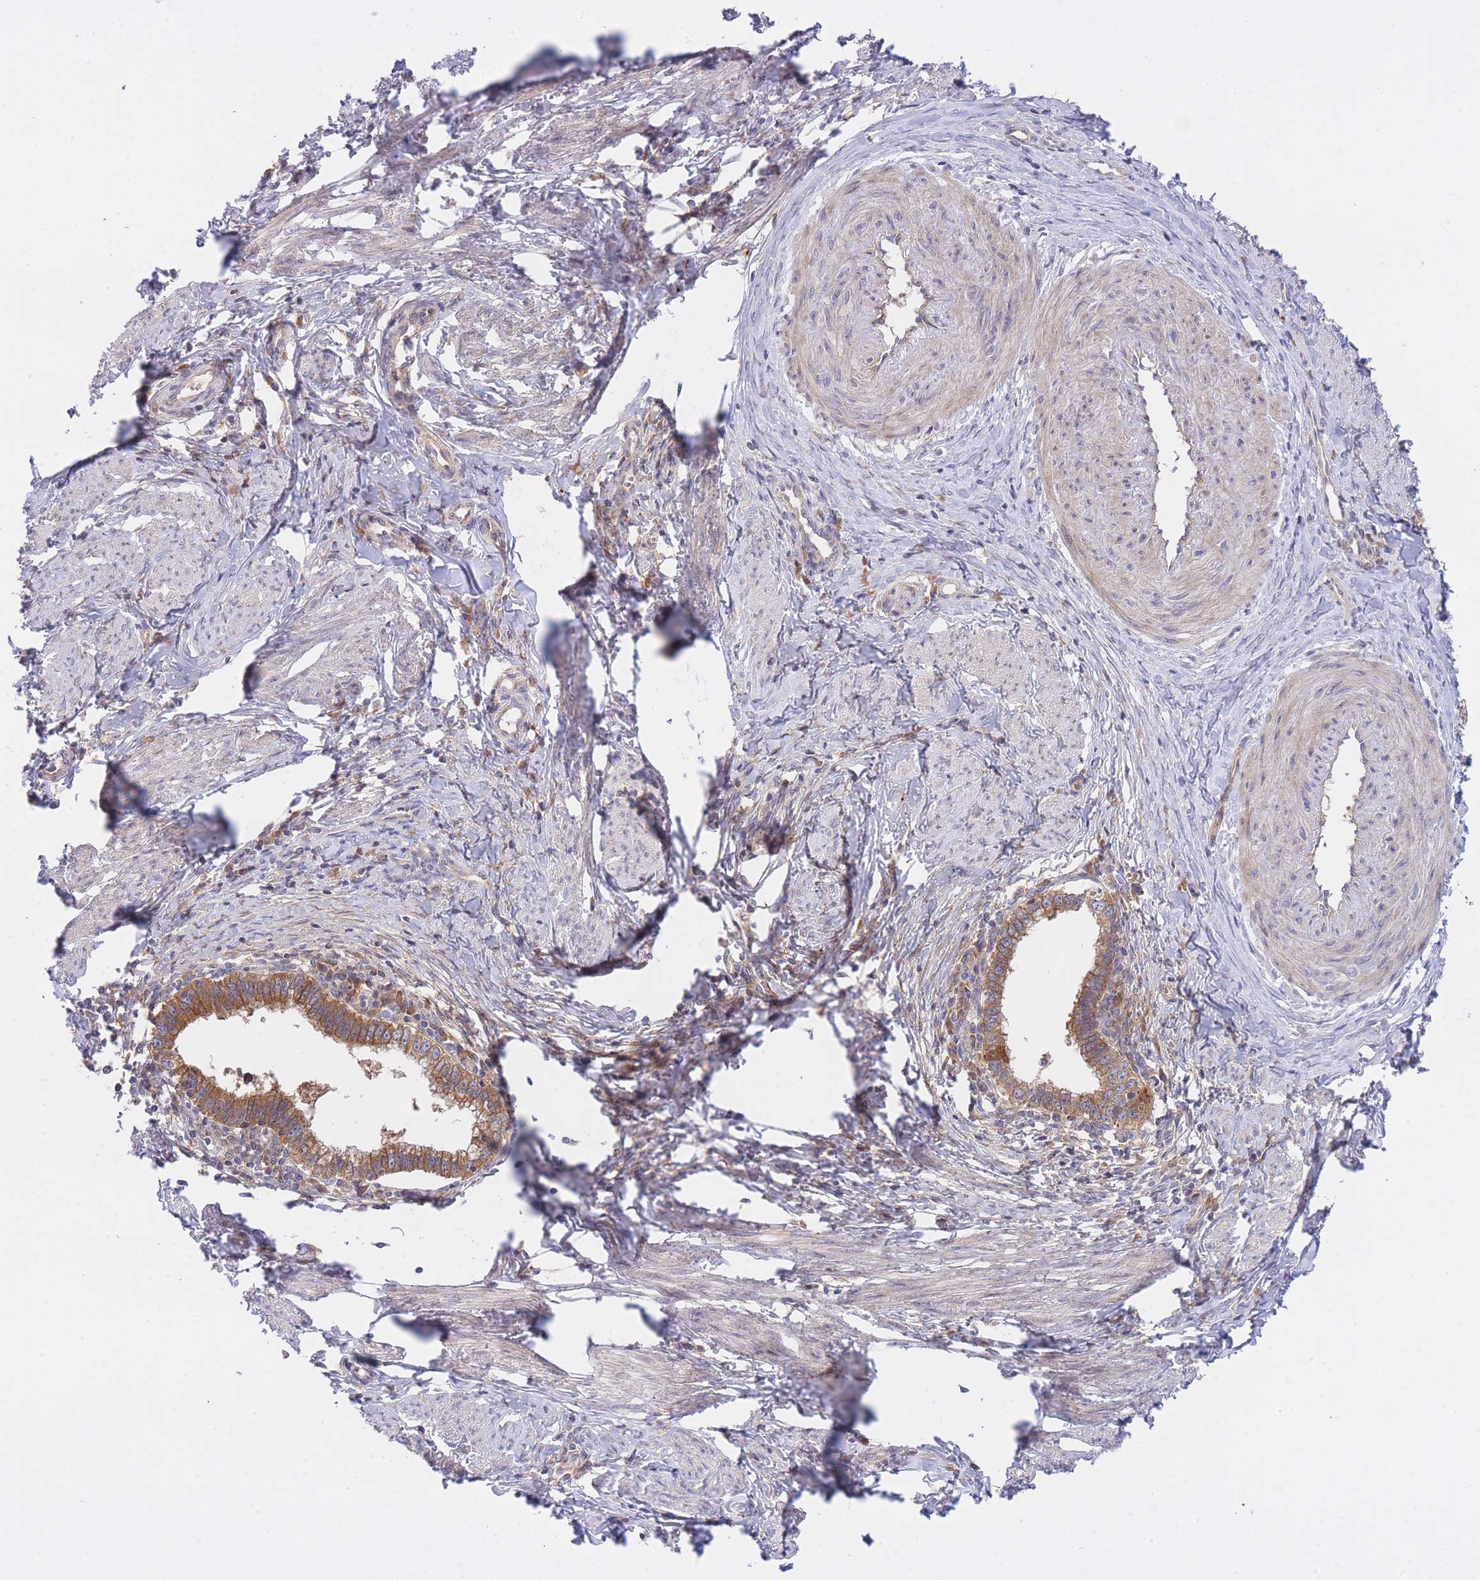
{"staining": {"intensity": "moderate", "quantity": ">75%", "location": "cytoplasmic/membranous"}, "tissue": "cervical cancer", "cell_type": "Tumor cells", "image_type": "cancer", "snomed": [{"axis": "morphology", "description": "Adenocarcinoma, NOS"}, {"axis": "topography", "description": "Cervix"}], "caption": "About >75% of tumor cells in adenocarcinoma (cervical) demonstrate moderate cytoplasmic/membranous protein staining as visualized by brown immunohistochemical staining.", "gene": "EIF2B2", "patient": {"sex": "female", "age": 36}}